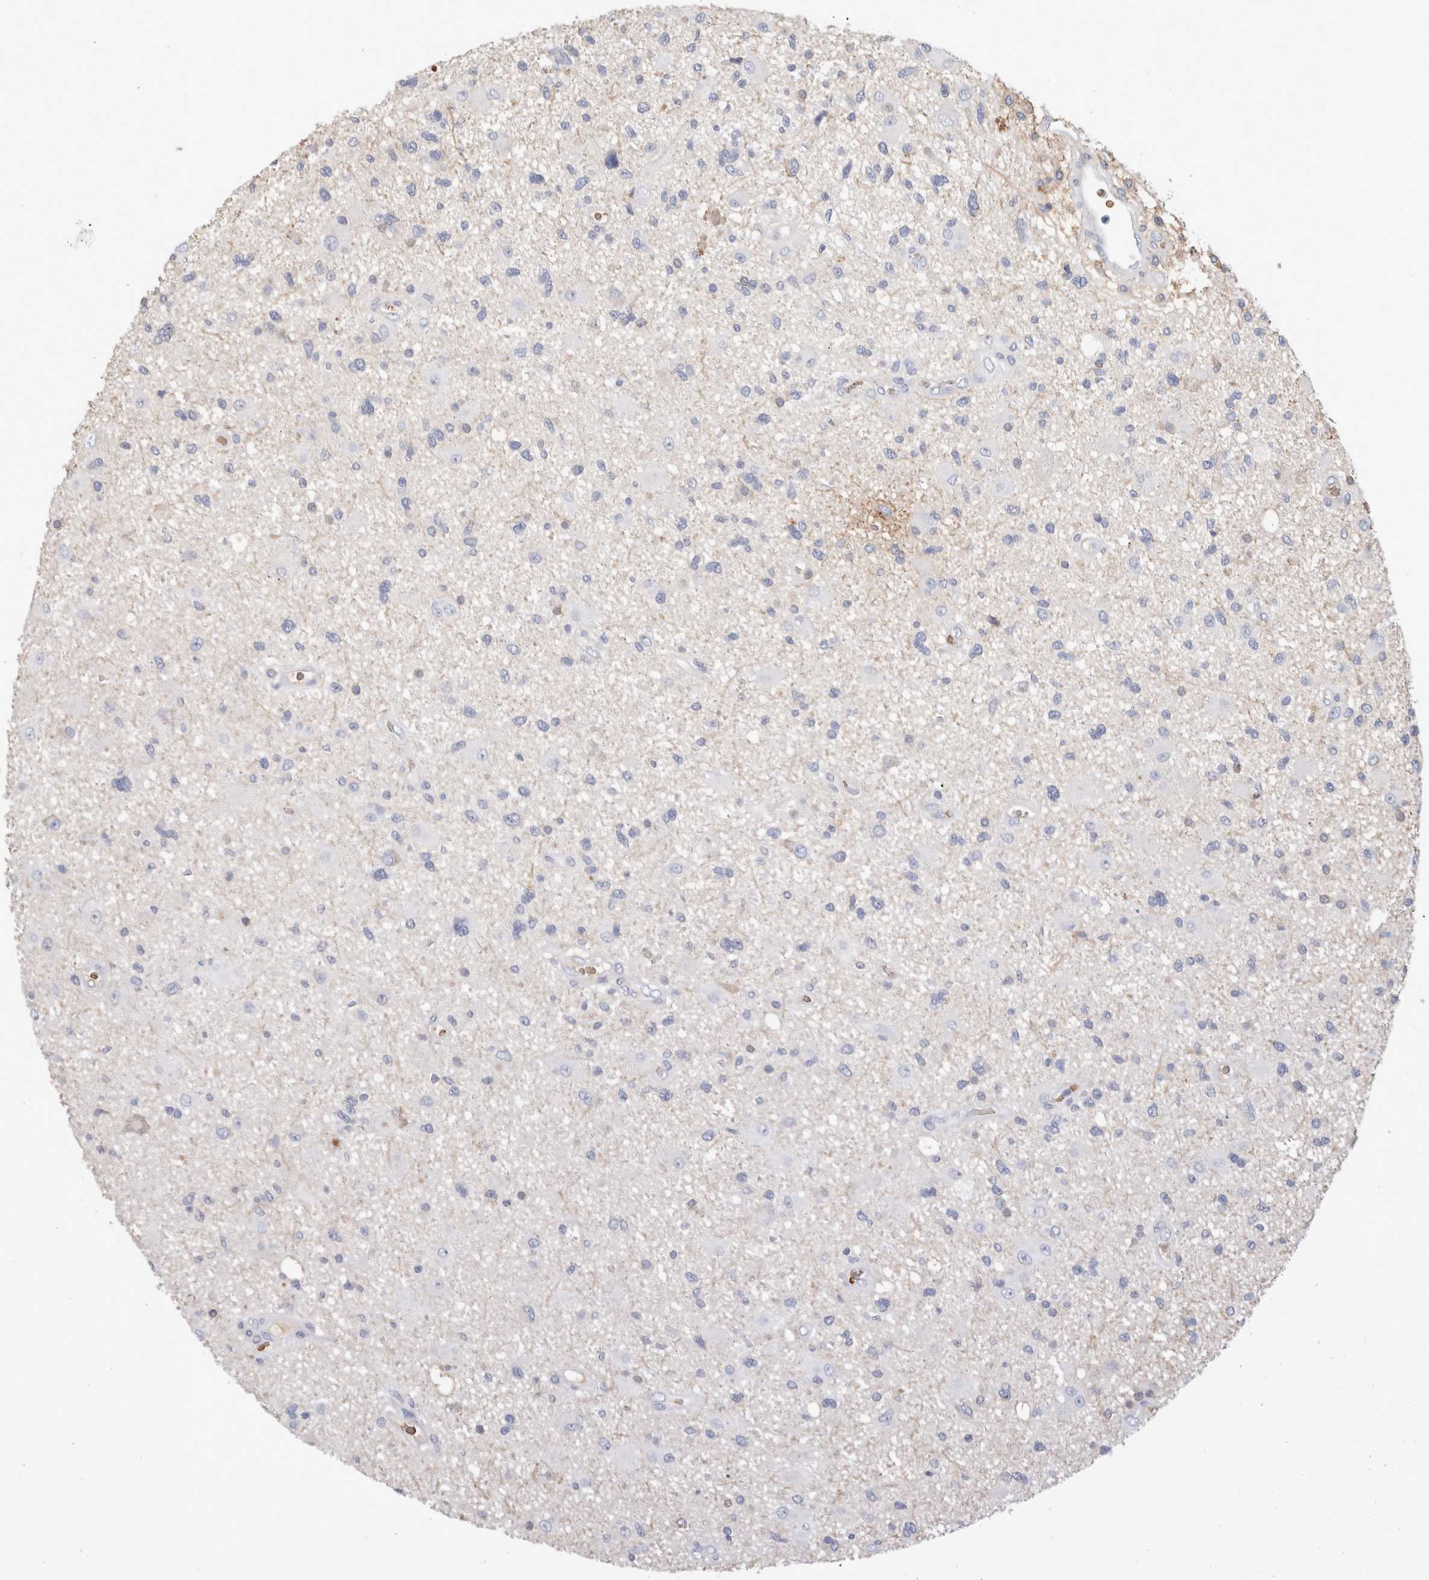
{"staining": {"intensity": "negative", "quantity": "none", "location": "none"}, "tissue": "glioma", "cell_type": "Tumor cells", "image_type": "cancer", "snomed": [{"axis": "morphology", "description": "Glioma, malignant, High grade"}, {"axis": "topography", "description": "Brain"}], "caption": "Protein analysis of glioma exhibits no significant staining in tumor cells. (Brightfield microscopy of DAB immunohistochemistry at high magnification).", "gene": "CA1", "patient": {"sex": "male", "age": 33}}